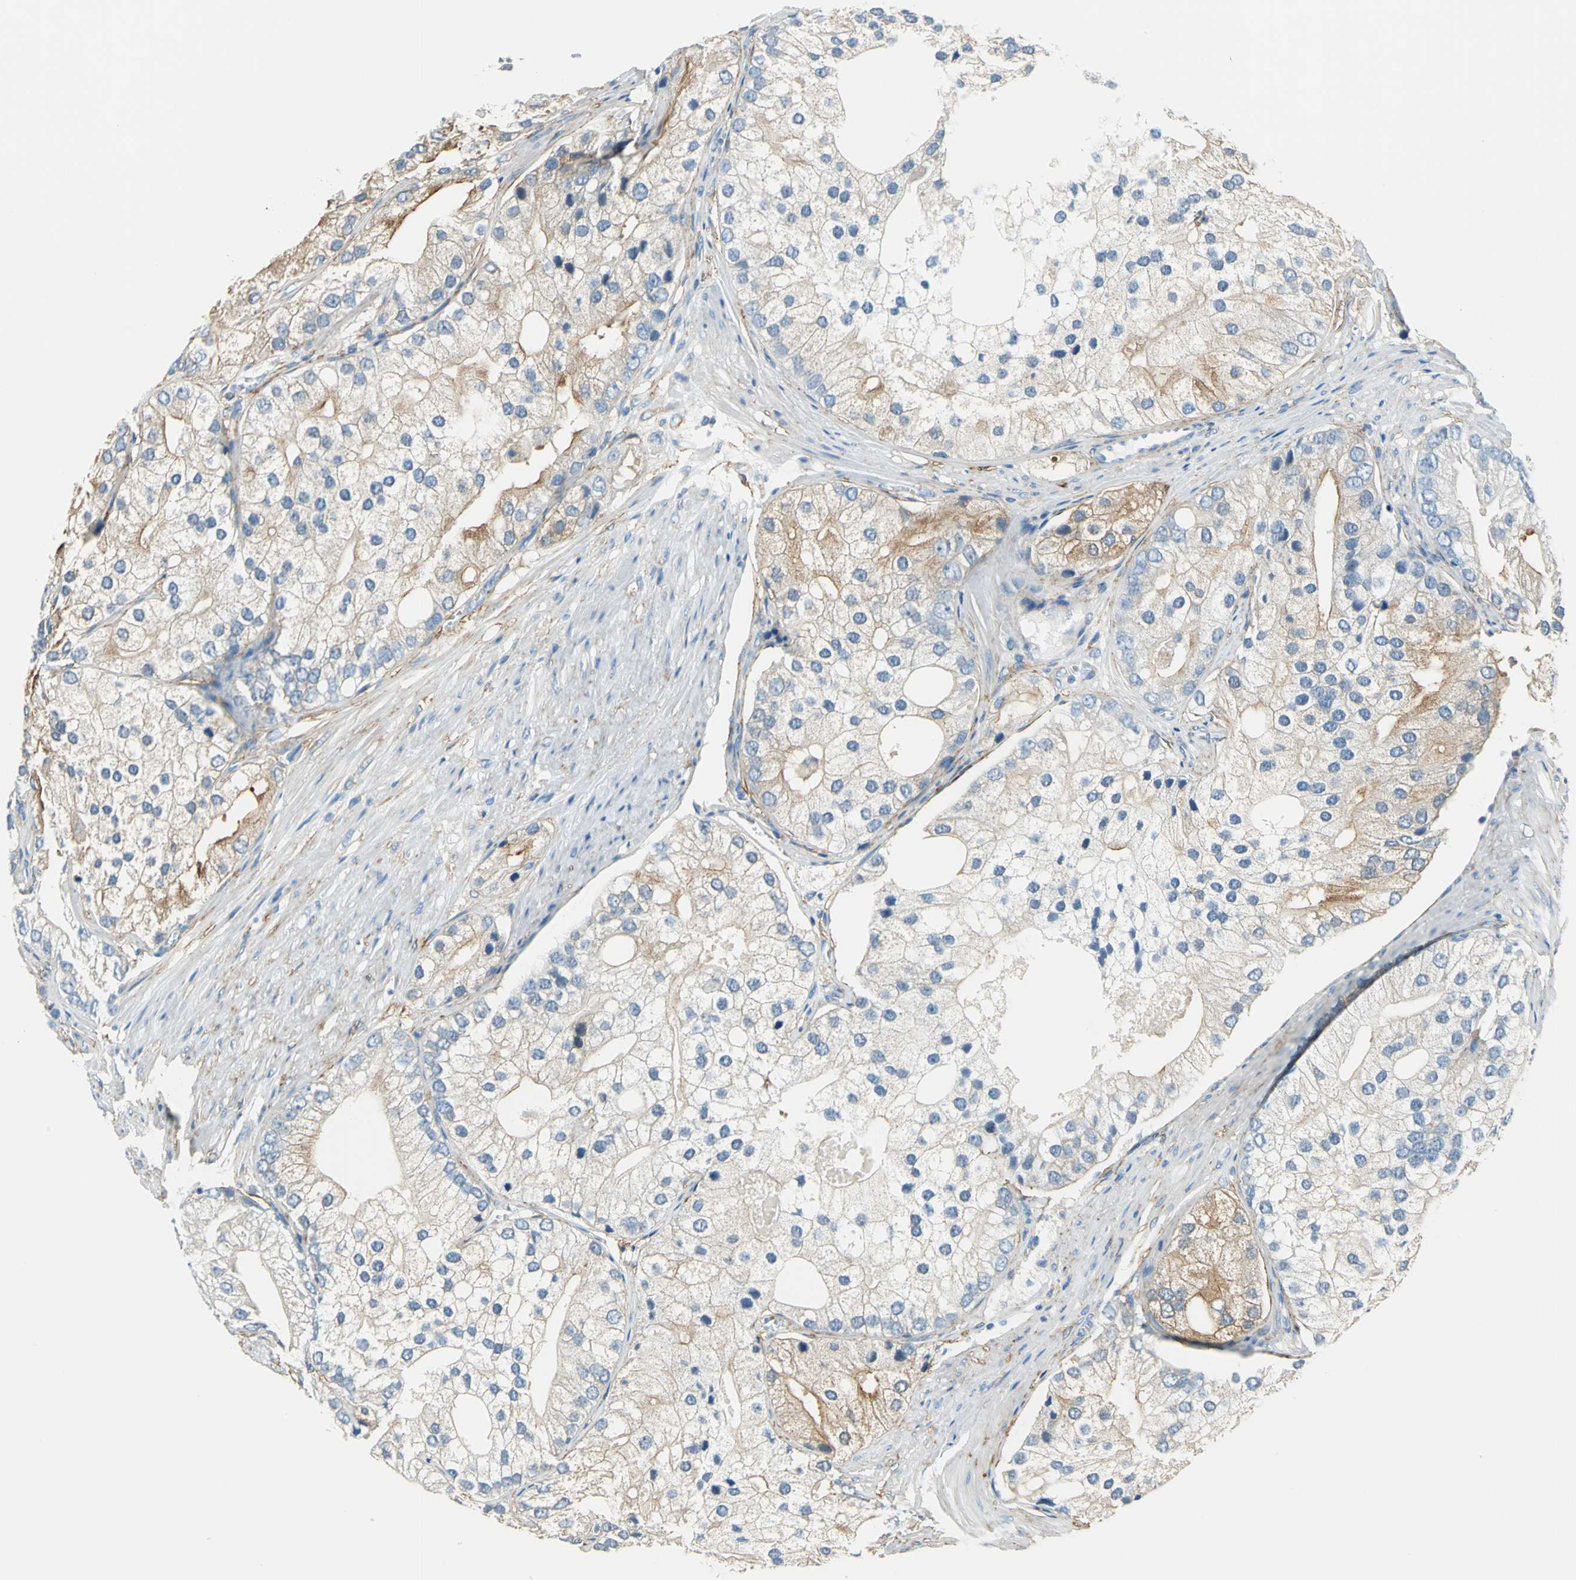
{"staining": {"intensity": "moderate", "quantity": "25%-75%", "location": "cytoplasmic/membranous"}, "tissue": "prostate cancer", "cell_type": "Tumor cells", "image_type": "cancer", "snomed": [{"axis": "morphology", "description": "Adenocarcinoma, Low grade"}, {"axis": "topography", "description": "Prostate"}], "caption": "Immunohistochemical staining of human prostate adenocarcinoma (low-grade) displays medium levels of moderate cytoplasmic/membranous expression in about 25%-75% of tumor cells.", "gene": "AKAP12", "patient": {"sex": "male", "age": 69}}